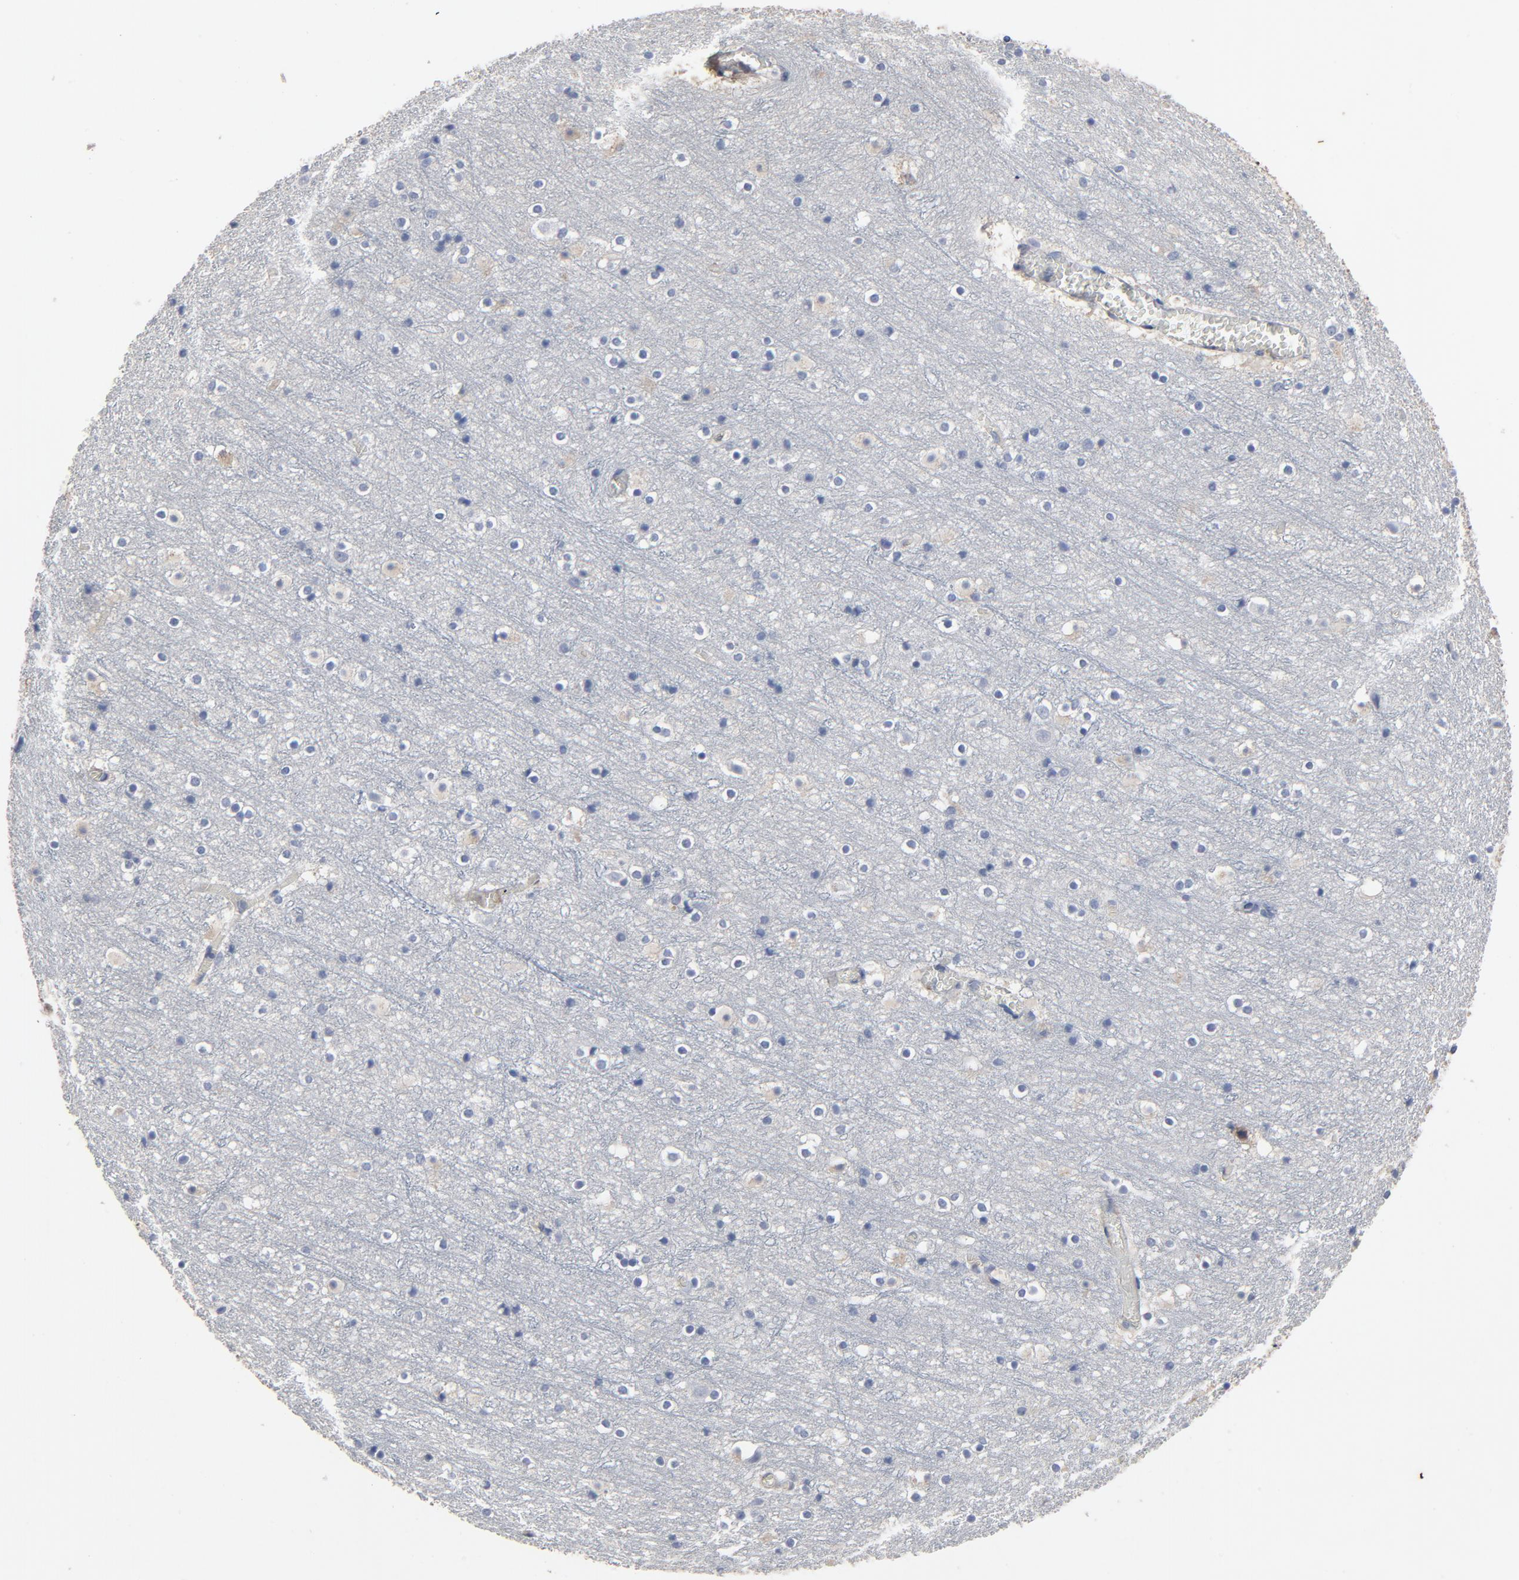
{"staining": {"intensity": "negative", "quantity": "none", "location": "none"}, "tissue": "cerebral cortex", "cell_type": "Endothelial cells", "image_type": "normal", "snomed": [{"axis": "morphology", "description": "Normal tissue, NOS"}, {"axis": "topography", "description": "Cerebral cortex"}], "caption": "The IHC micrograph has no significant positivity in endothelial cells of cerebral cortex.", "gene": "KDR", "patient": {"sex": "male", "age": 45}}